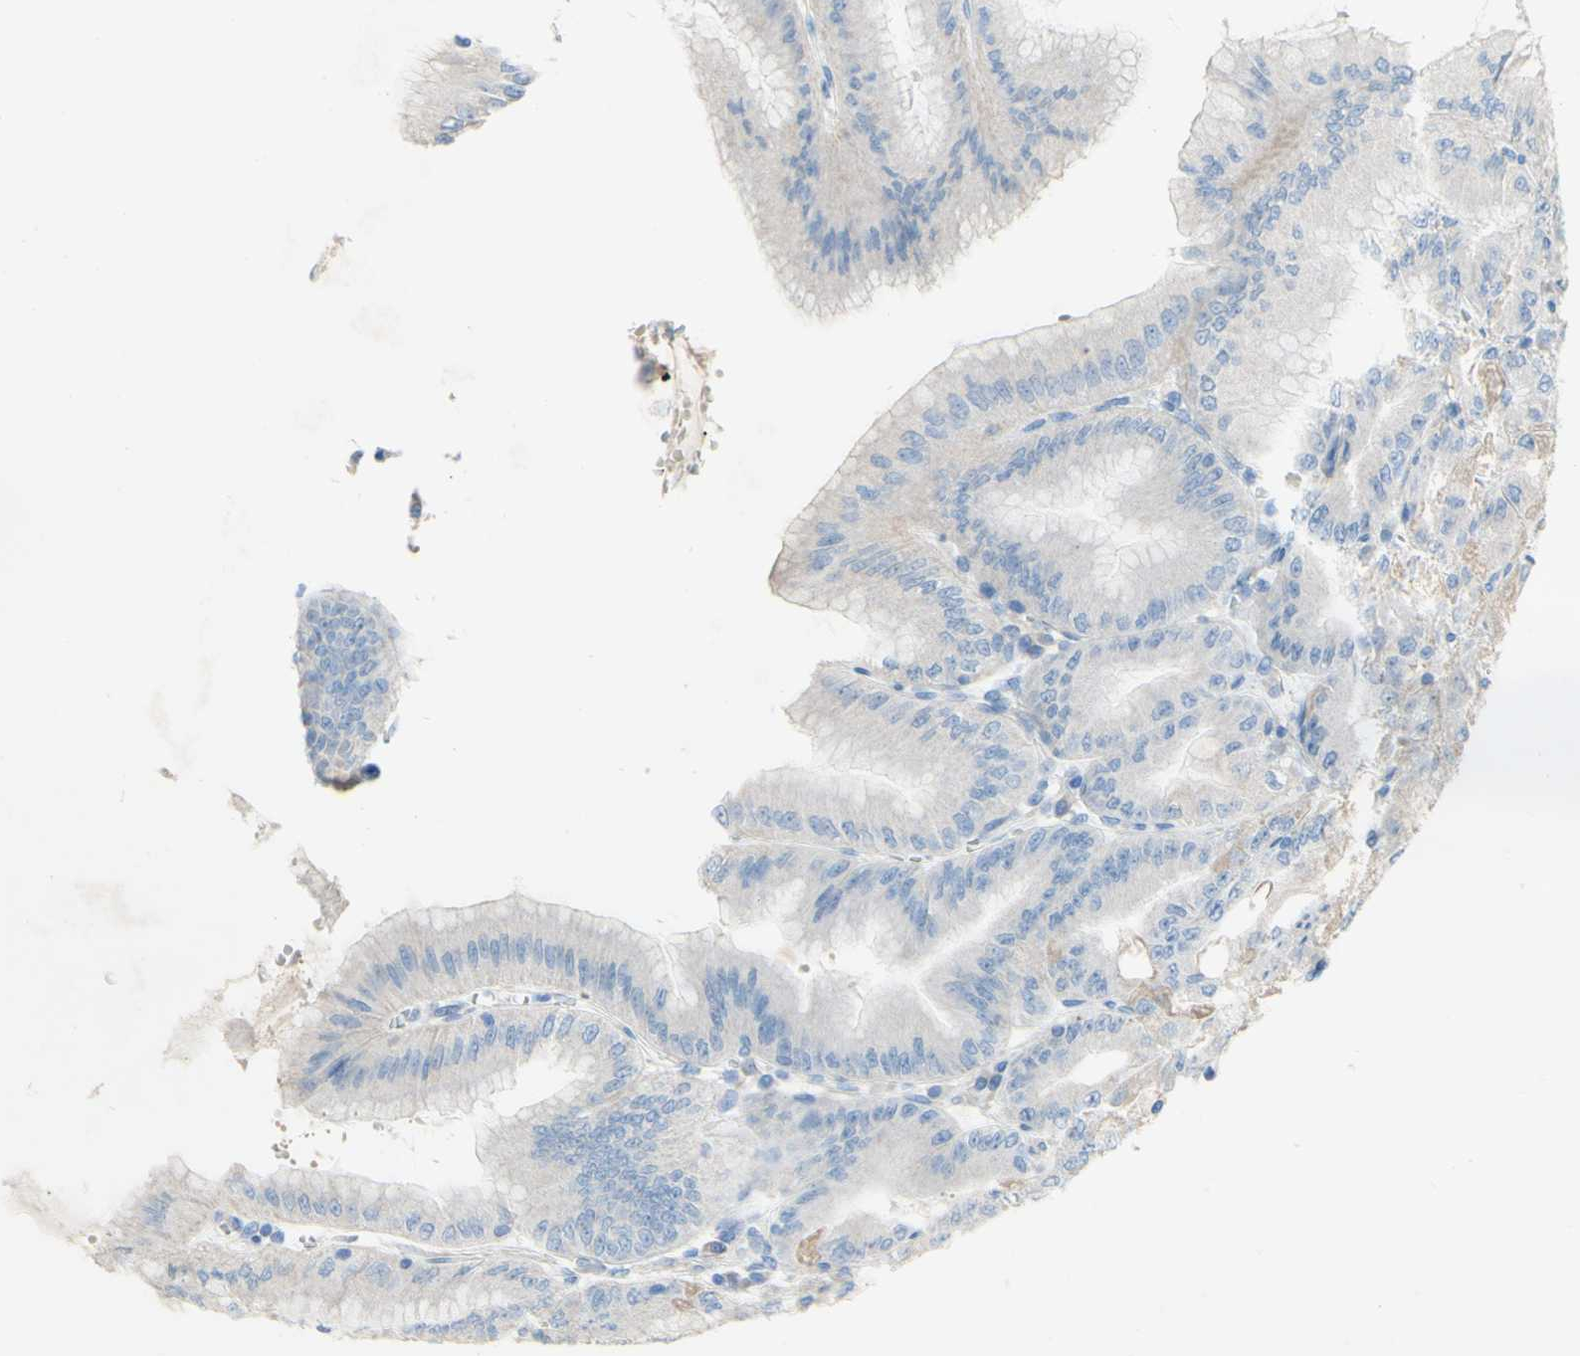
{"staining": {"intensity": "moderate", "quantity": "25%-75%", "location": "cytoplasmic/membranous"}, "tissue": "stomach", "cell_type": "Glandular cells", "image_type": "normal", "snomed": [{"axis": "morphology", "description": "Normal tissue, NOS"}, {"axis": "topography", "description": "Stomach, lower"}], "caption": "IHC (DAB) staining of normal human stomach demonstrates moderate cytoplasmic/membranous protein expression in approximately 25%-75% of glandular cells. (Brightfield microscopy of DAB IHC at high magnification).", "gene": "ACADL", "patient": {"sex": "male", "age": 71}}